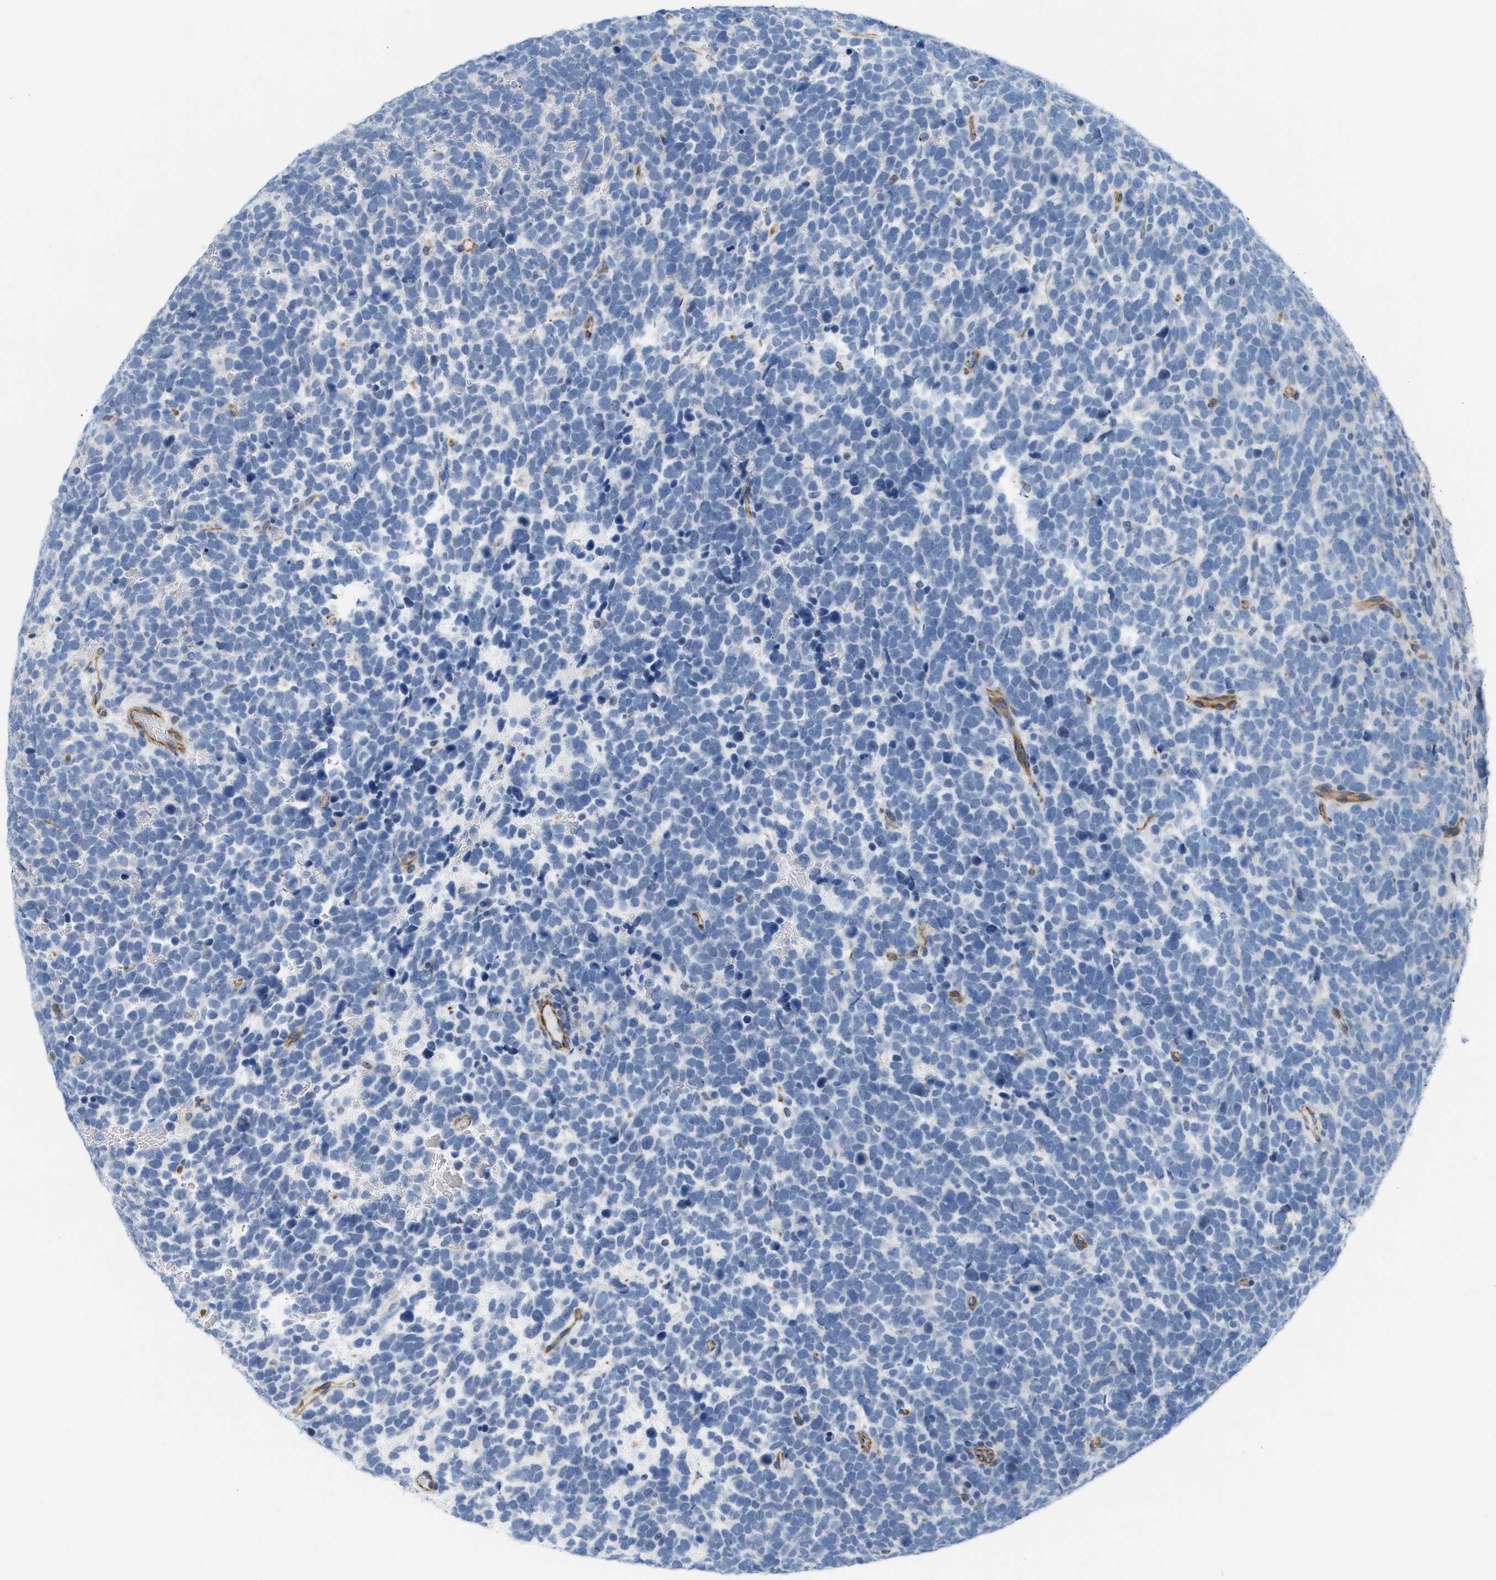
{"staining": {"intensity": "negative", "quantity": "none", "location": "none"}, "tissue": "urothelial cancer", "cell_type": "Tumor cells", "image_type": "cancer", "snomed": [{"axis": "morphology", "description": "Urothelial carcinoma, High grade"}, {"axis": "topography", "description": "Urinary bladder"}], "caption": "Protein analysis of urothelial cancer reveals no significant positivity in tumor cells.", "gene": "SLC12A1", "patient": {"sex": "female", "age": 82}}